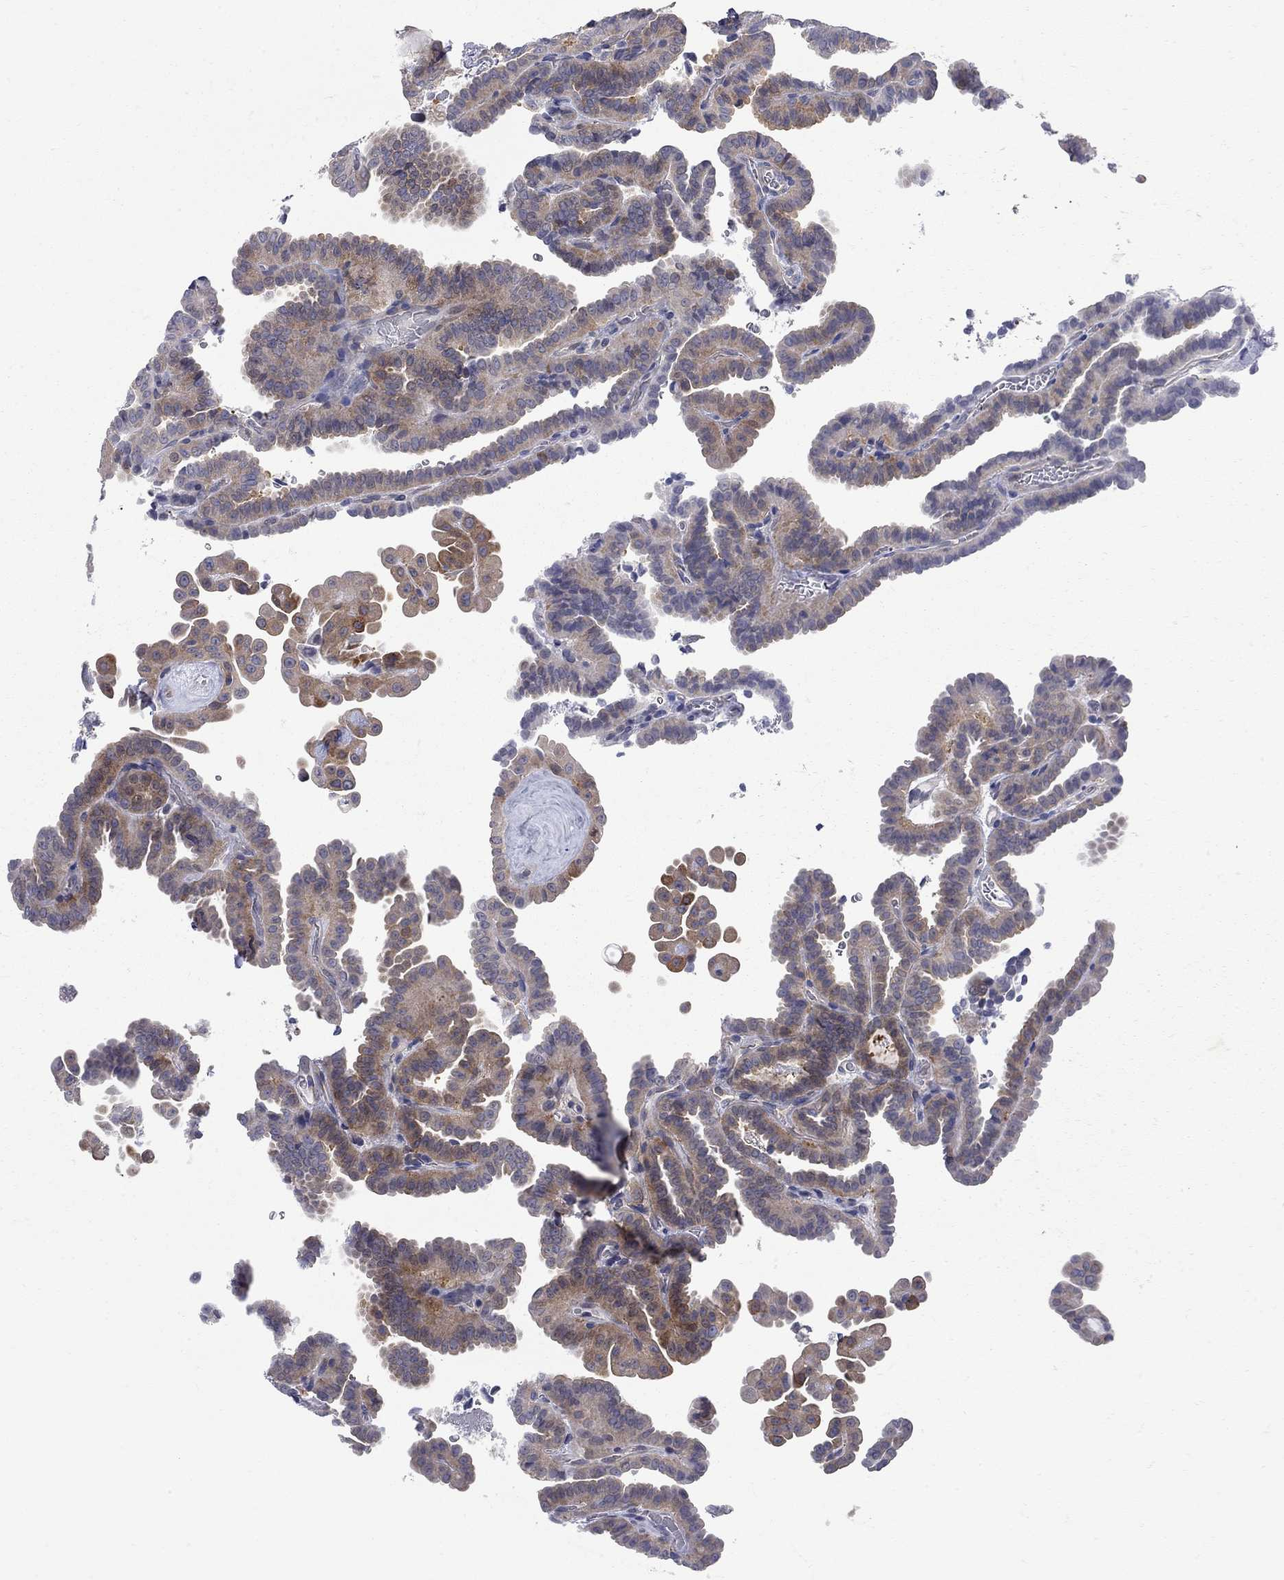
{"staining": {"intensity": "moderate", "quantity": "25%-75%", "location": "cytoplasmic/membranous"}, "tissue": "thyroid cancer", "cell_type": "Tumor cells", "image_type": "cancer", "snomed": [{"axis": "morphology", "description": "Papillary adenocarcinoma, NOS"}, {"axis": "topography", "description": "Thyroid gland"}], "caption": "Moderate cytoplasmic/membranous protein staining is present in about 25%-75% of tumor cells in thyroid cancer (papillary adenocarcinoma).", "gene": "GALNT8", "patient": {"sex": "female", "age": 39}}